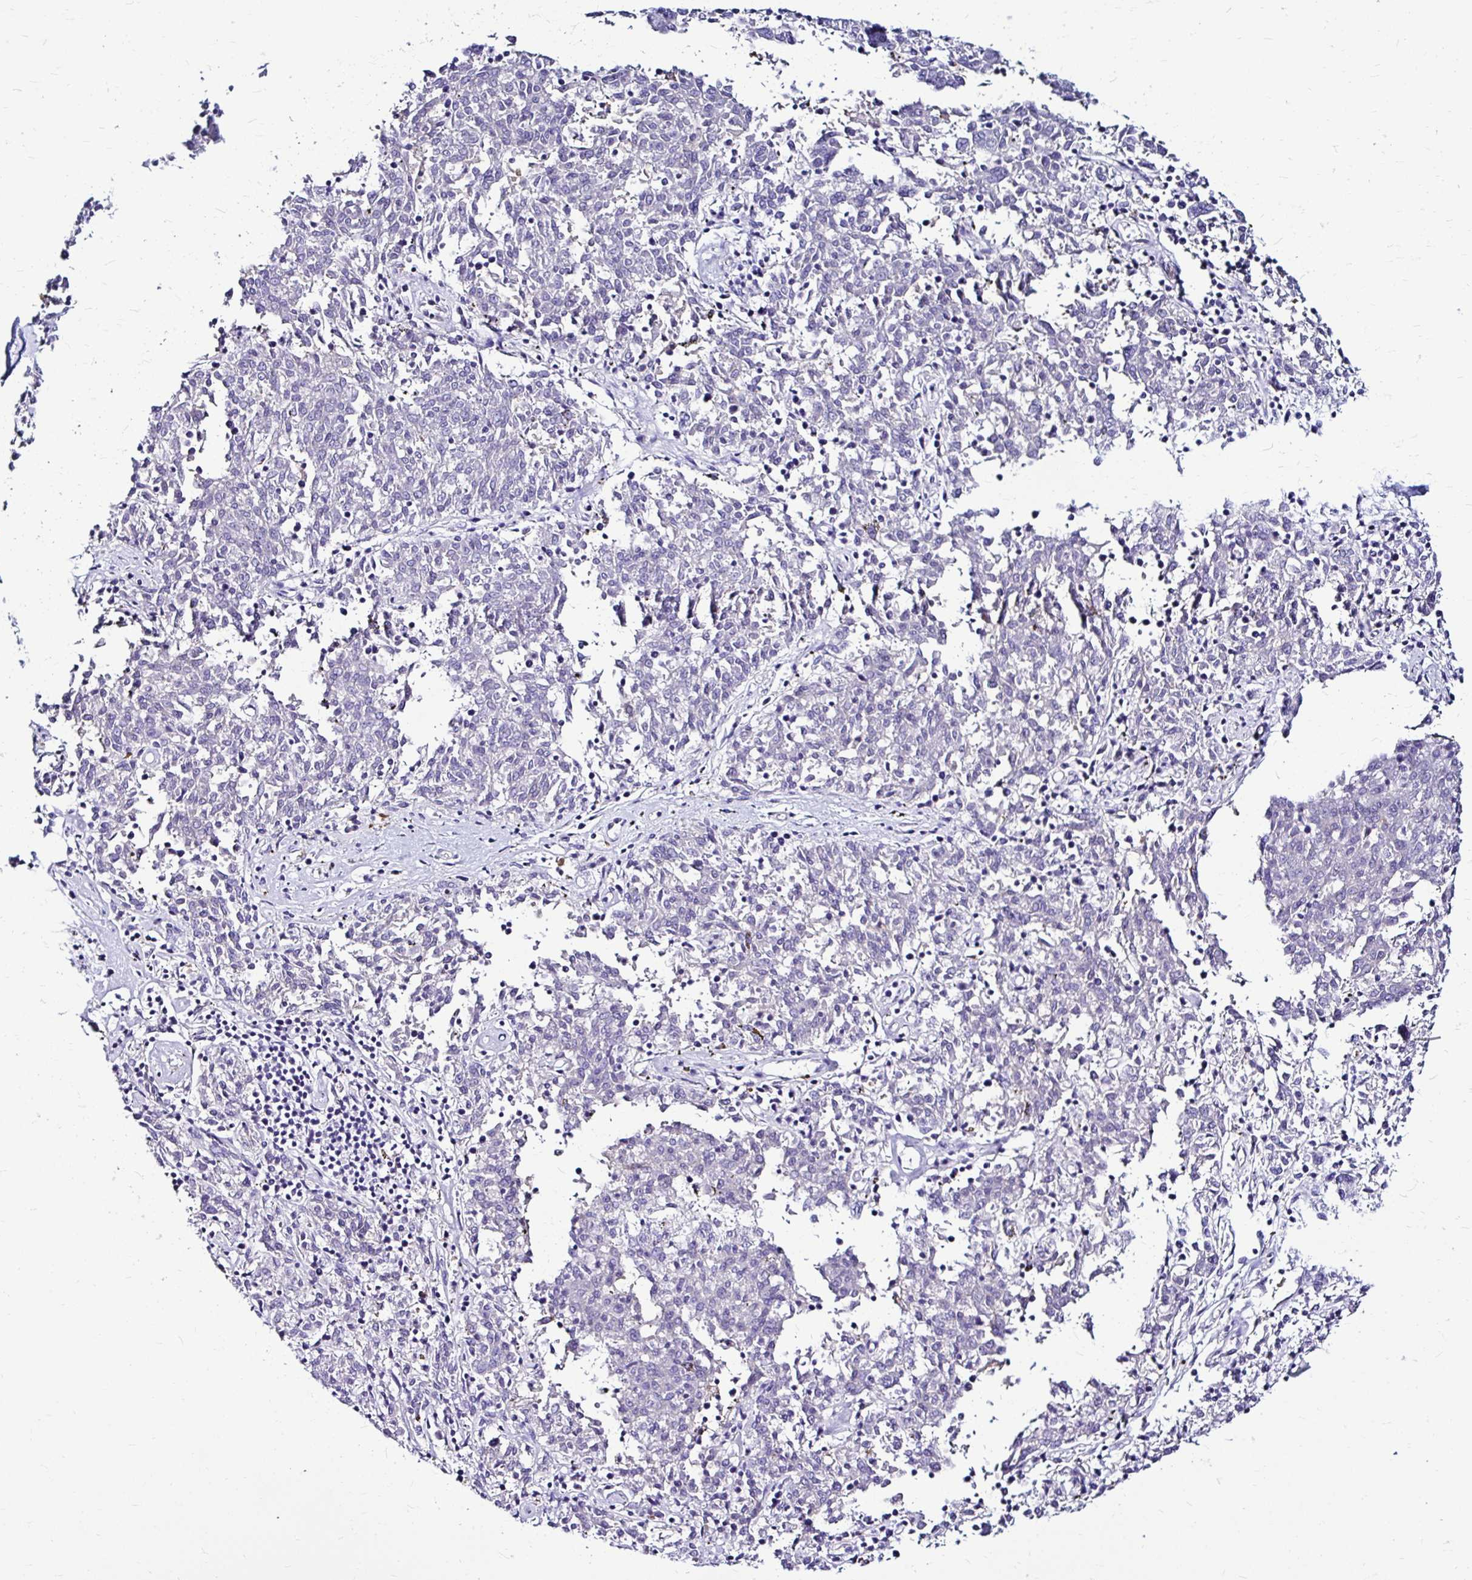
{"staining": {"intensity": "negative", "quantity": "none", "location": "none"}, "tissue": "melanoma", "cell_type": "Tumor cells", "image_type": "cancer", "snomed": [{"axis": "morphology", "description": "Malignant melanoma, NOS"}, {"axis": "topography", "description": "Skin"}], "caption": "Tumor cells show no significant protein expression in melanoma.", "gene": "IDH1", "patient": {"sex": "female", "age": 72}}